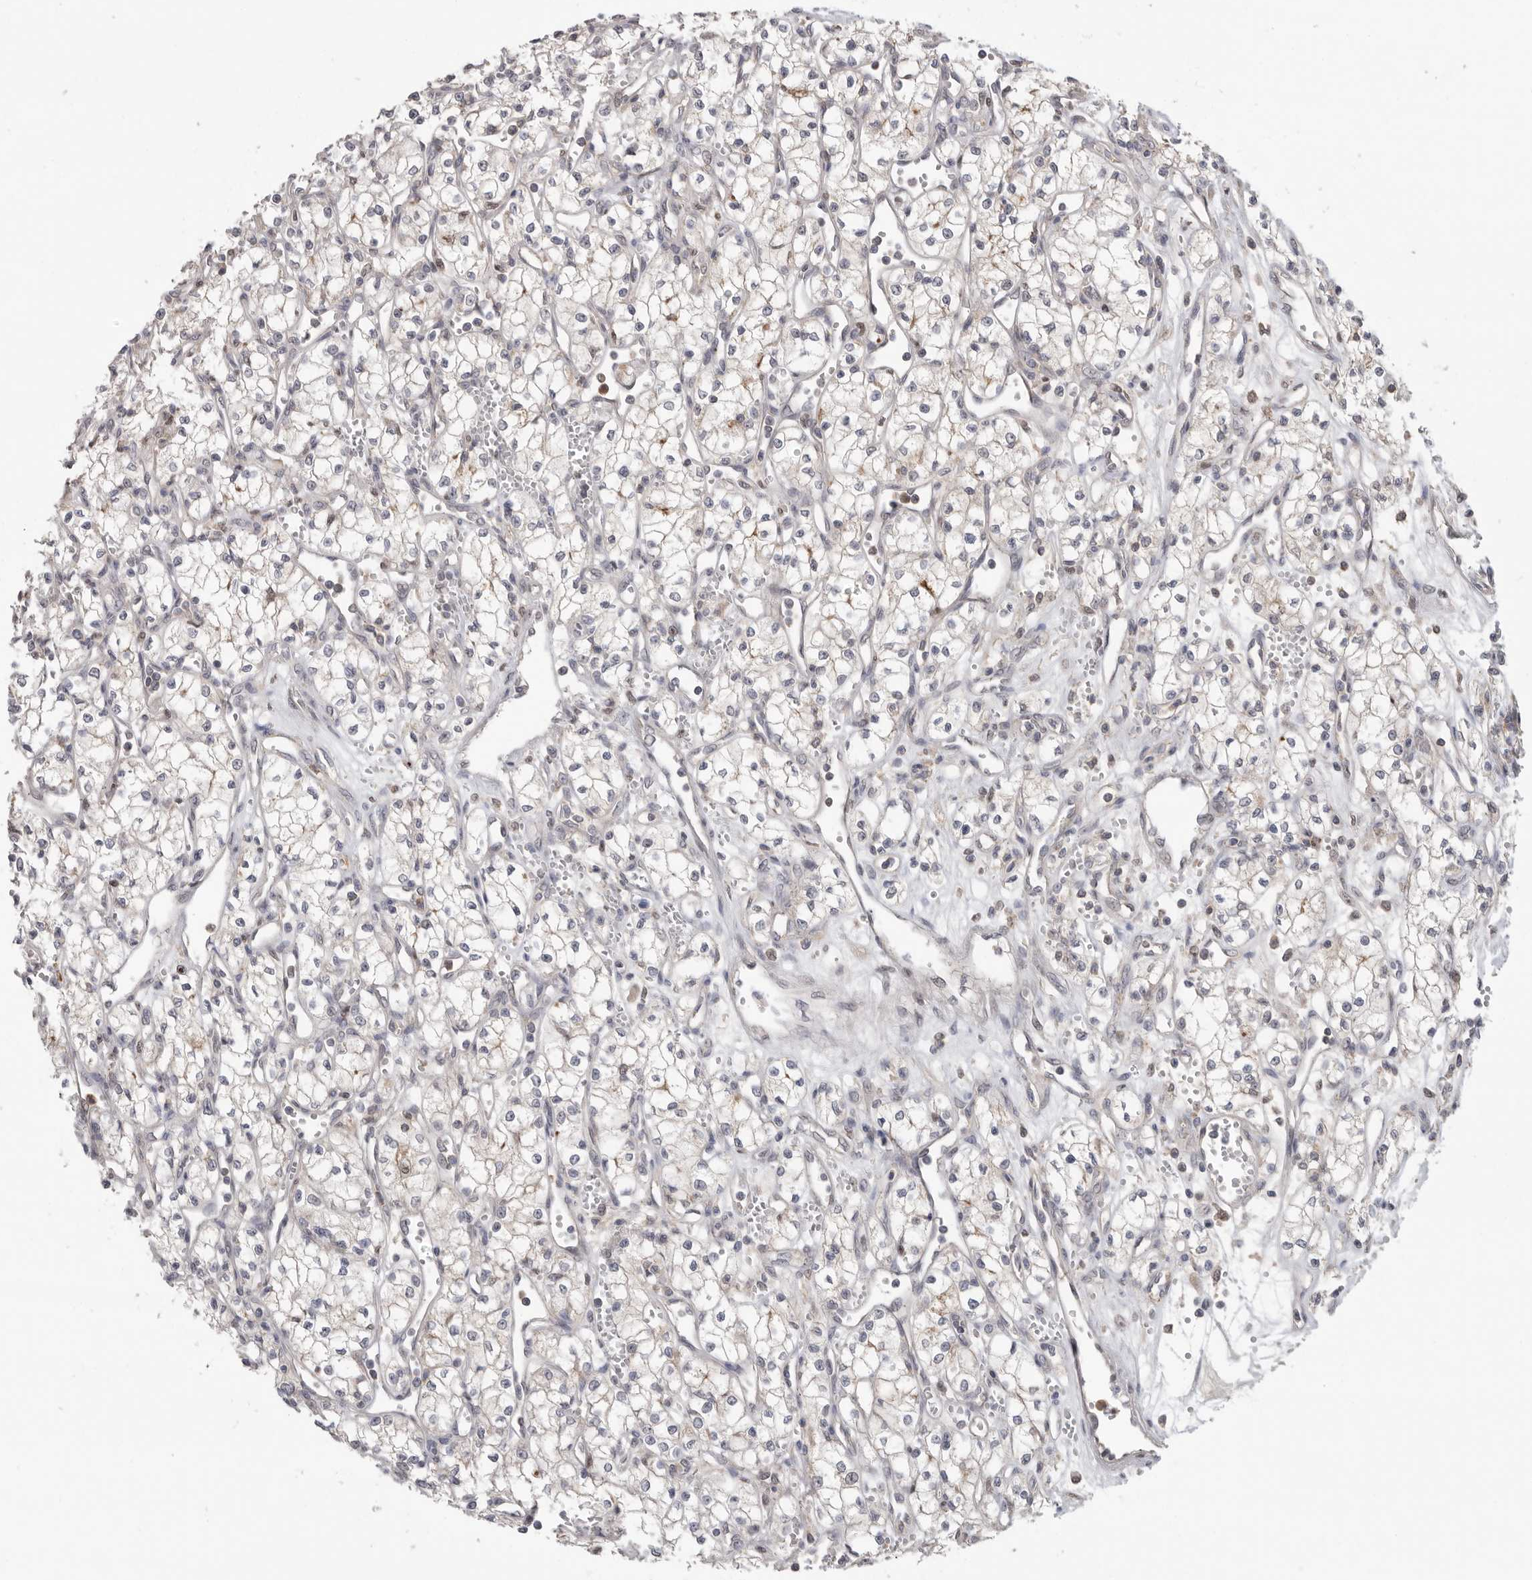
{"staining": {"intensity": "negative", "quantity": "none", "location": "none"}, "tissue": "renal cancer", "cell_type": "Tumor cells", "image_type": "cancer", "snomed": [{"axis": "morphology", "description": "Adenocarcinoma, NOS"}, {"axis": "topography", "description": "Kidney"}], "caption": "There is no significant positivity in tumor cells of renal adenocarcinoma.", "gene": "KLK5", "patient": {"sex": "male", "age": 59}}